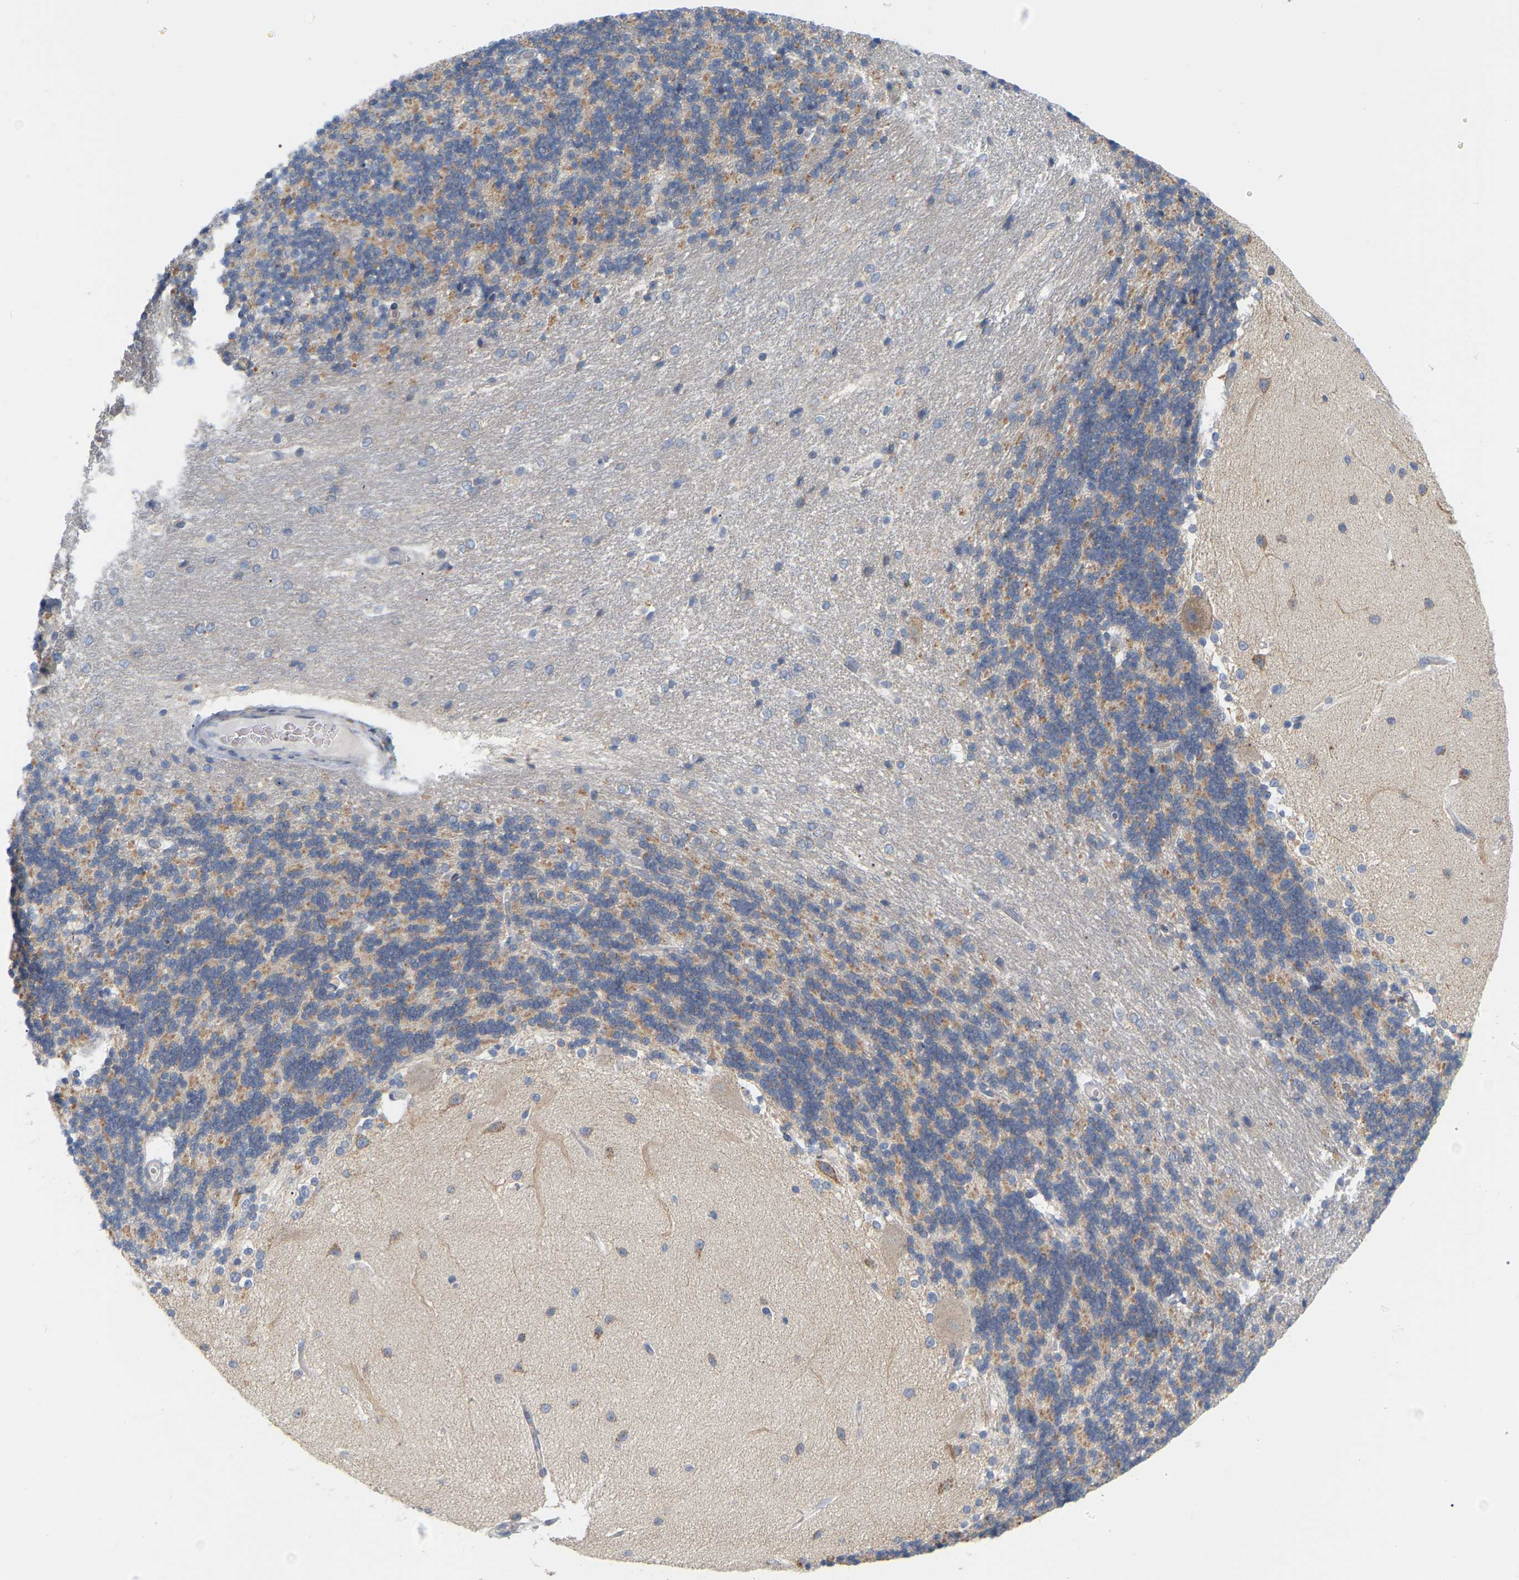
{"staining": {"intensity": "moderate", "quantity": ">75%", "location": "cytoplasmic/membranous"}, "tissue": "cerebellum", "cell_type": "Cells in granular layer", "image_type": "normal", "snomed": [{"axis": "morphology", "description": "Normal tissue, NOS"}, {"axis": "topography", "description": "Cerebellum"}], "caption": "High-power microscopy captured an immunohistochemistry photomicrograph of benign cerebellum, revealing moderate cytoplasmic/membranous positivity in approximately >75% of cells in granular layer. Nuclei are stained in blue.", "gene": "MINDY4", "patient": {"sex": "female", "age": 54}}